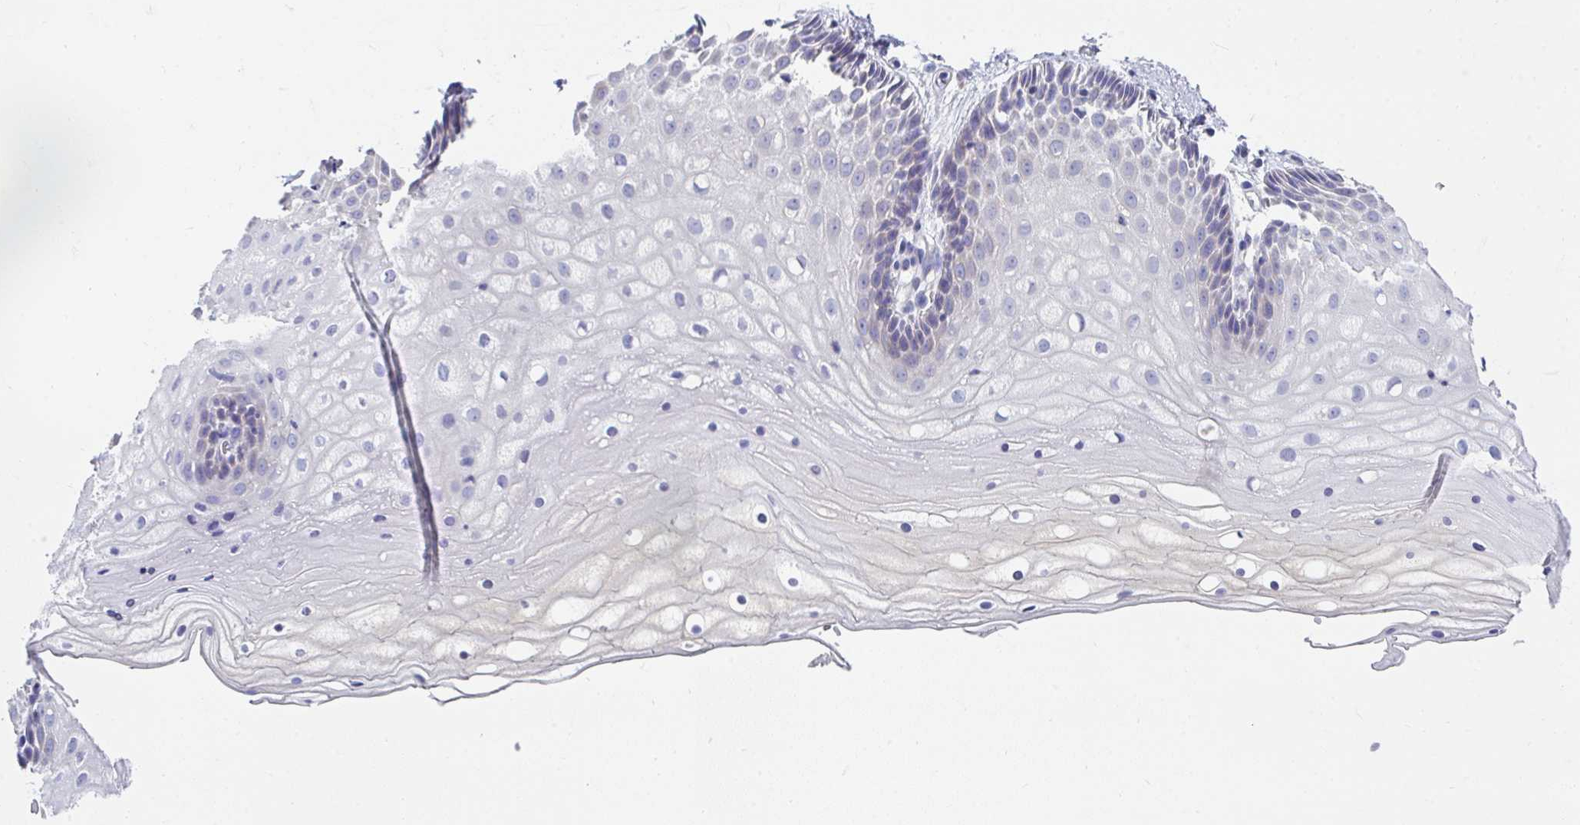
{"staining": {"intensity": "negative", "quantity": "none", "location": "none"}, "tissue": "cervix", "cell_type": "Glandular cells", "image_type": "normal", "snomed": [{"axis": "morphology", "description": "Normal tissue, NOS"}, {"axis": "topography", "description": "Cervix"}], "caption": "Glandular cells show no significant protein expression in normal cervix. (IHC, brightfield microscopy, high magnification).", "gene": "COA5", "patient": {"sex": "female", "age": 36}}